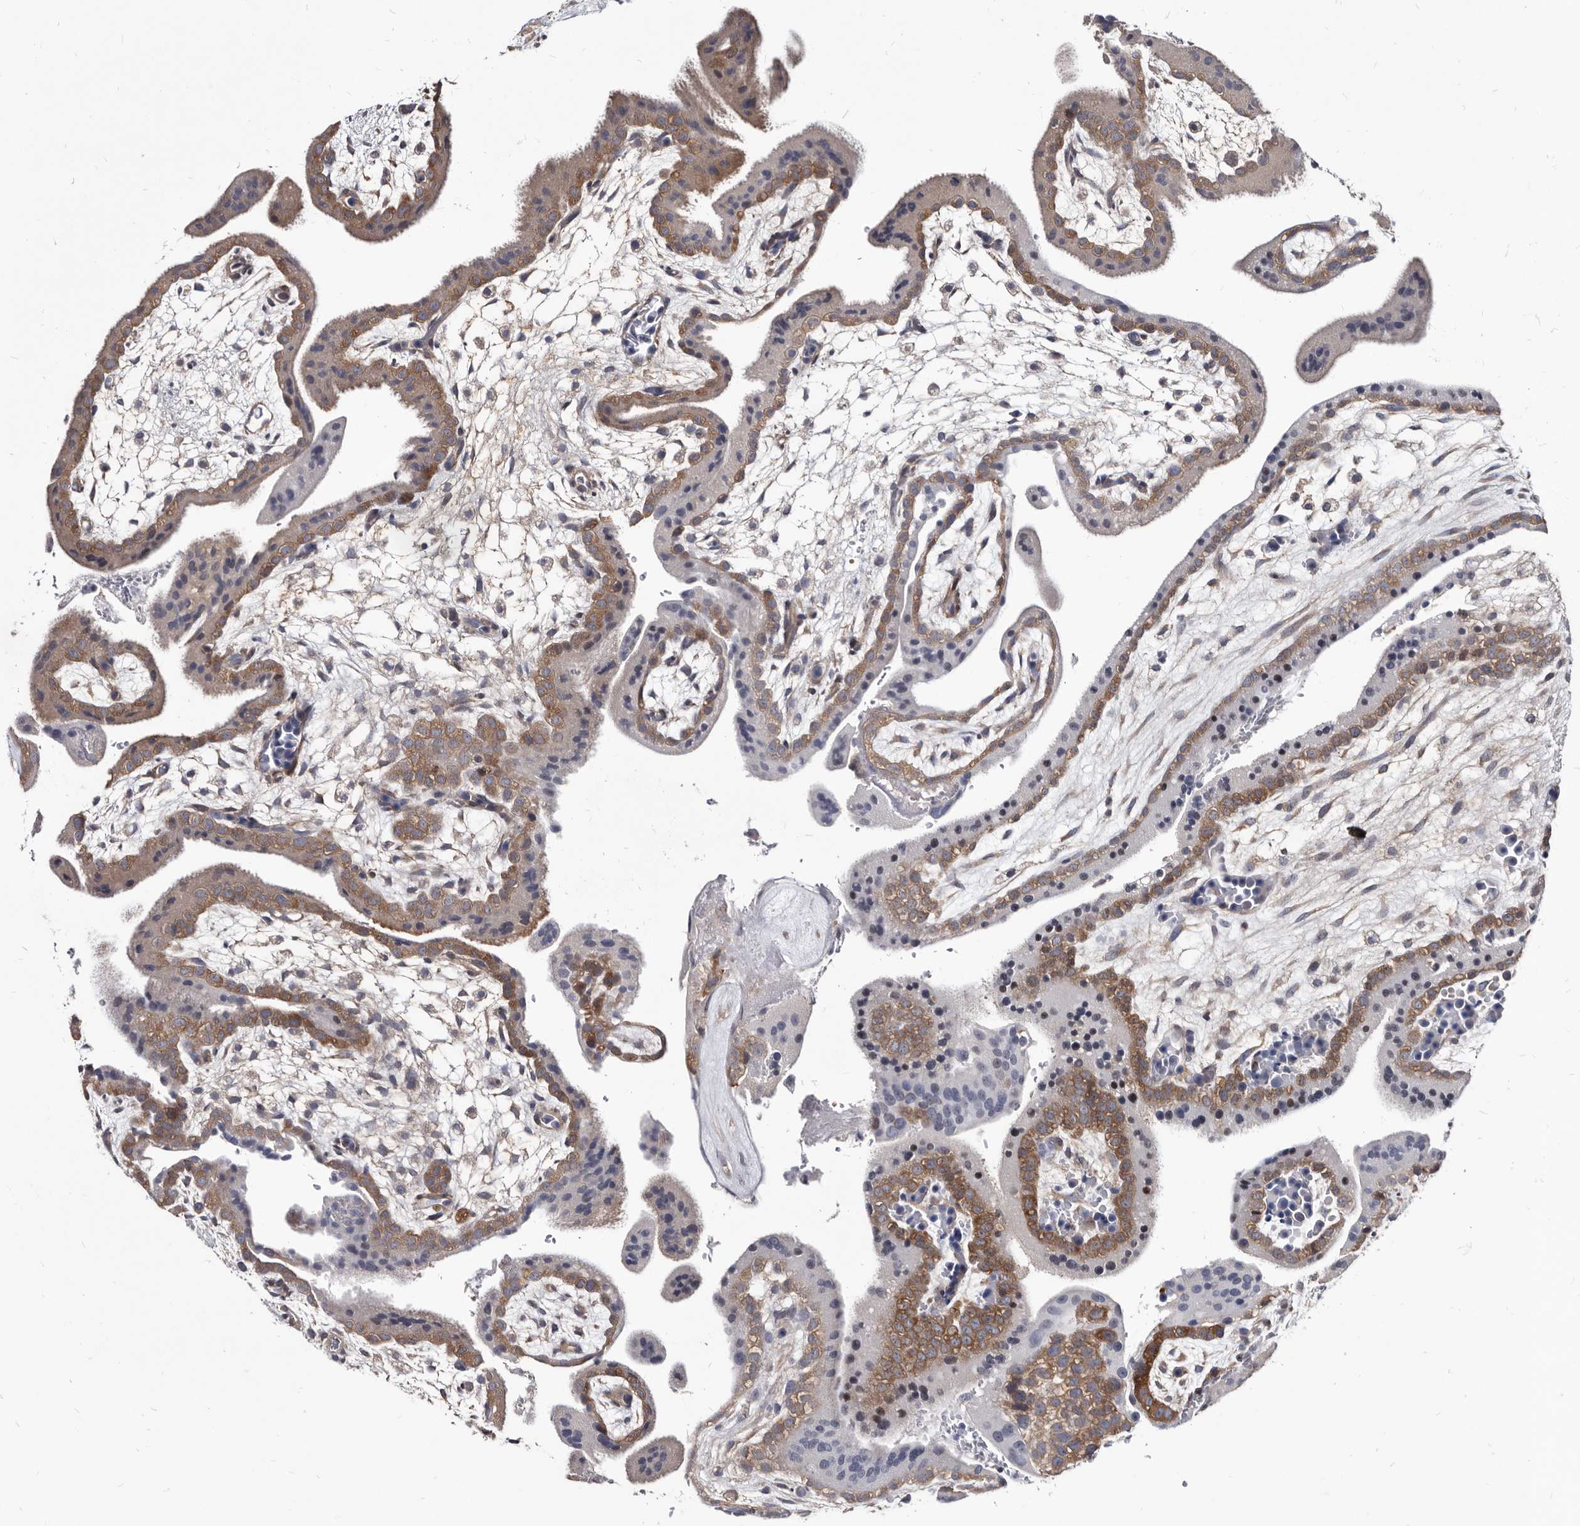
{"staining": {"intensity": "weak", "quantity": "25%-75%", "location": "cytoplasmic/membranous"}, "tissue": "placenta", "cell_type": "Decidual cells", "image_type": "normal", "snomed": [{"axis": "morphology", "description": "Normal tissue, NOS"}, {"axis": "topography", "description": "Placenta"}], "caption": "Immunohistochemical staining of unremarkable placenta shows 25%-75% levels of weak cytoplasmic/membranous protein expression in approximately 25%-75% of decidual cells. The staining was performed using DAB, with brown indicating positive protein expression. Nuclei are stained blue with hematoxylin.", "gene": "ABCF2", "patient": {"sex": "female", "age": 35}}